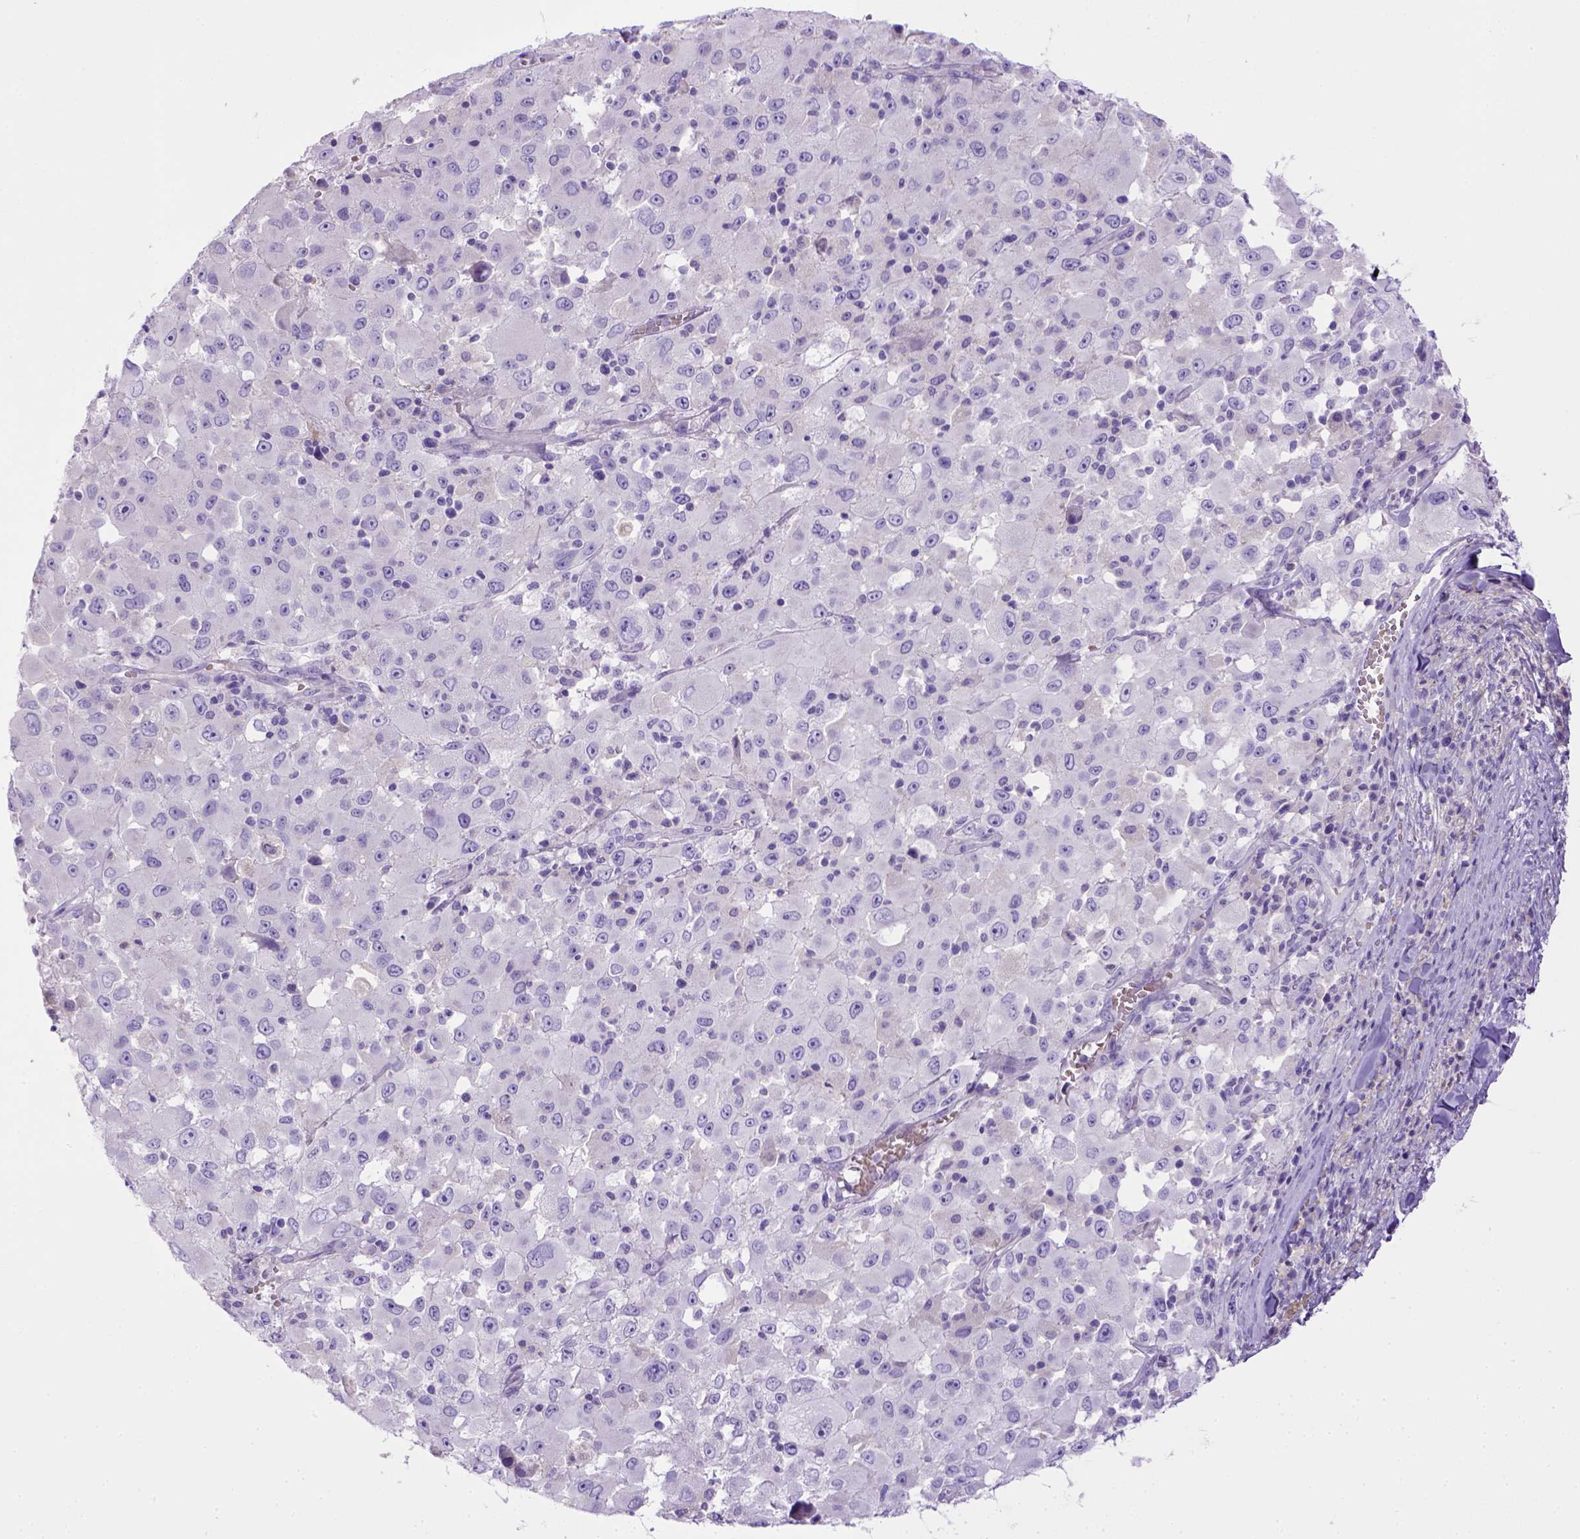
{"staining": {"intensity": "negative", "quantity": "none", "location": "none"}, "tissue": "melanoma", "cell_type": "Tumor cells", "image_type": "cancer", "snomed": [{"axis": "morphology", "description": "Malignant melanoma, Metastatic site"}, {"axis": "topography", "description": "Soft tissue"}], "caption": "IHC micrograph of neoplastic tissue: malignant melanoma (metastatic site) stained with DAB (3,3'-diaminobenzidine) reveals no significant protein positivity in tumor cells.", "gene": "BAAT", "patient": {"sex": "male", "age": 50}}